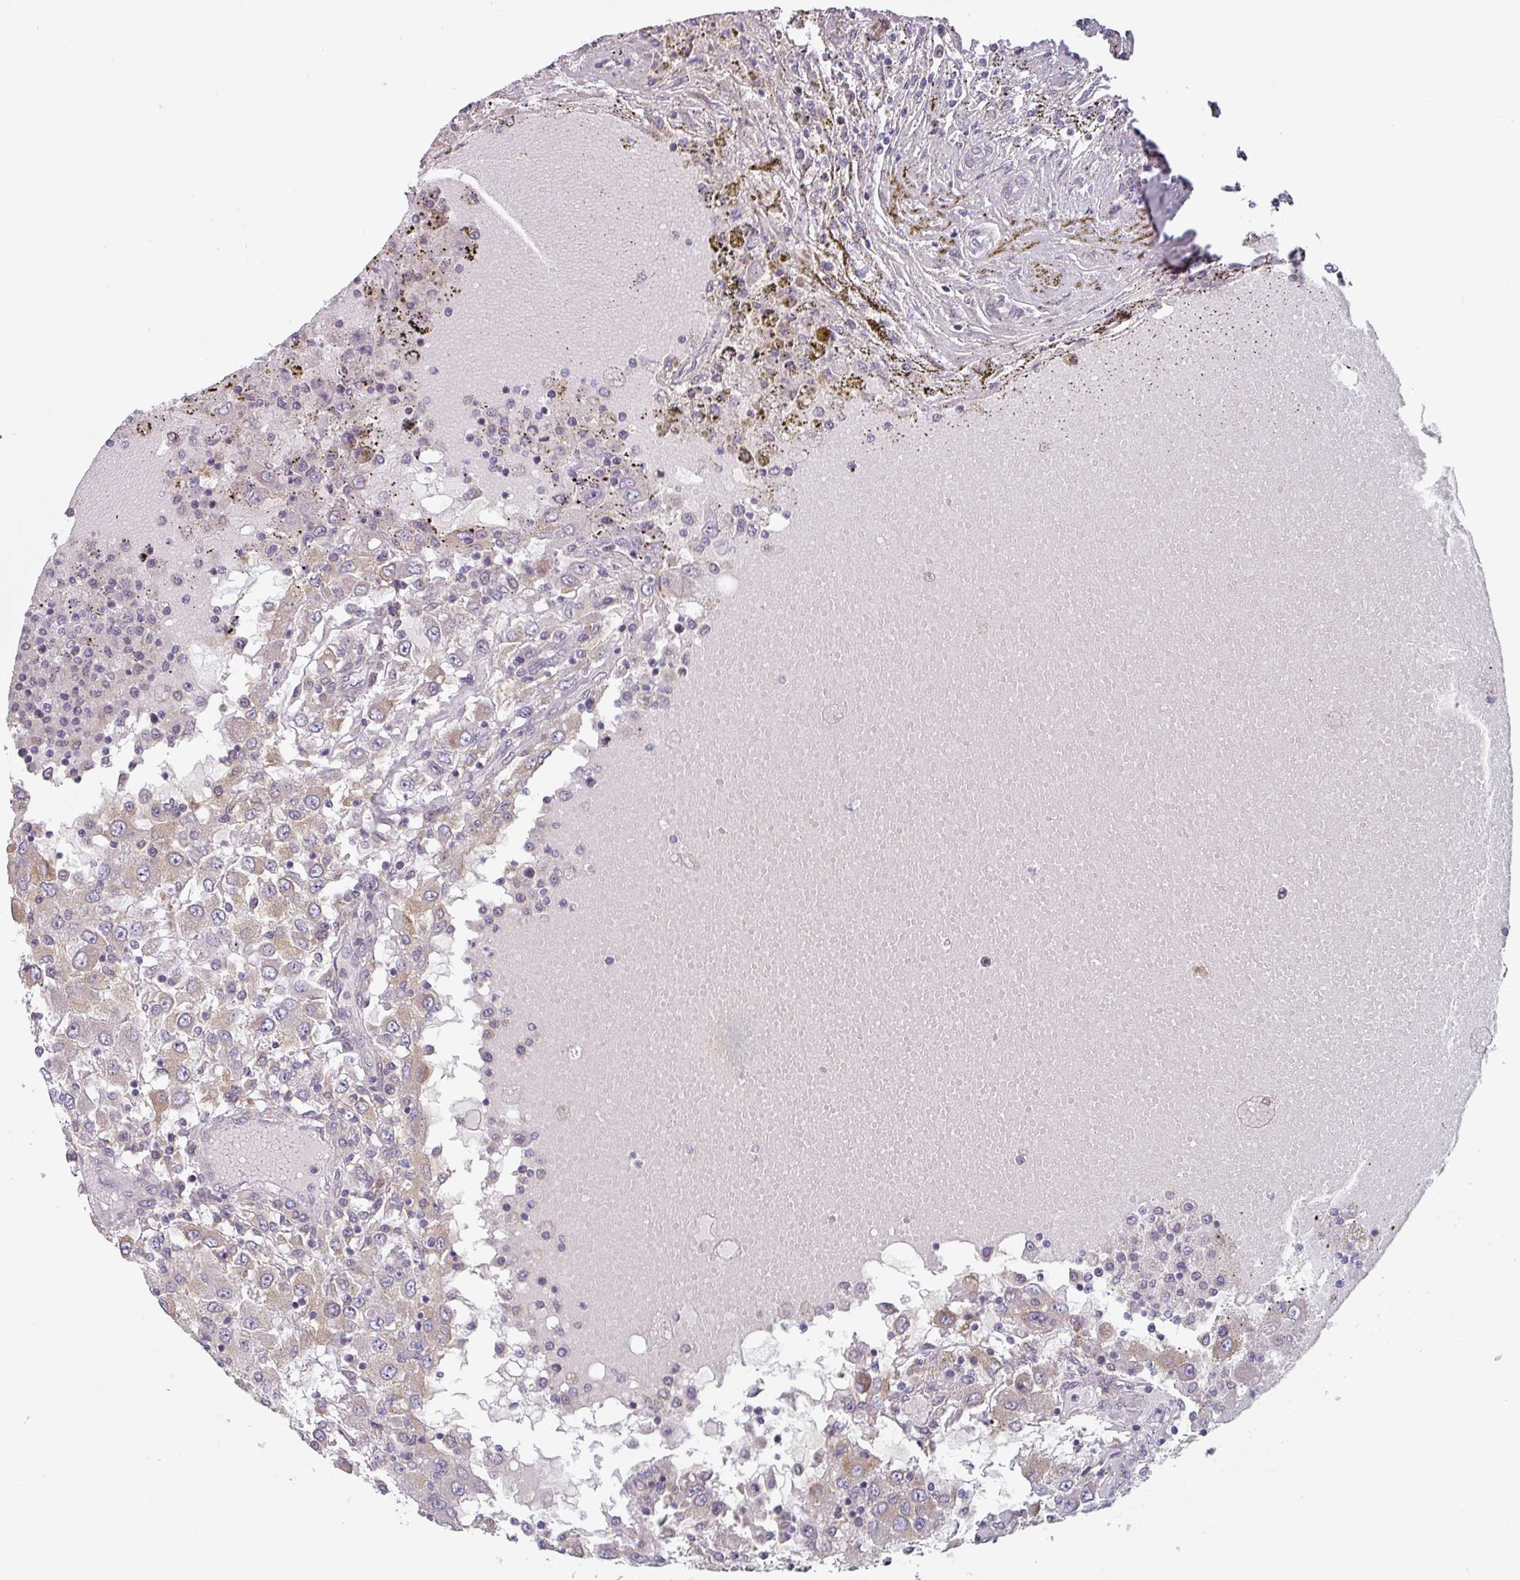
{"staining": {"intensity": "weak", "quantity": "25%-75%", "location": "cytoplasmic/membranous"}, "tissue": "renal cancer", "cell_type": "Tumor cells", "image_type": "cancer", "snomed": [{"axis": "morphology", "description": "Adenocarcinoma, NOS"}, {"axis": "topography", "description": "Kidney"}], "caption": "Weak cytoplasmic/membranous protein positivity is present in about 25%-75% of tumor cells in renal adenocarcinoma.", "gene": "TAPT1", "patient": {"sex": "female", "age": 67}}